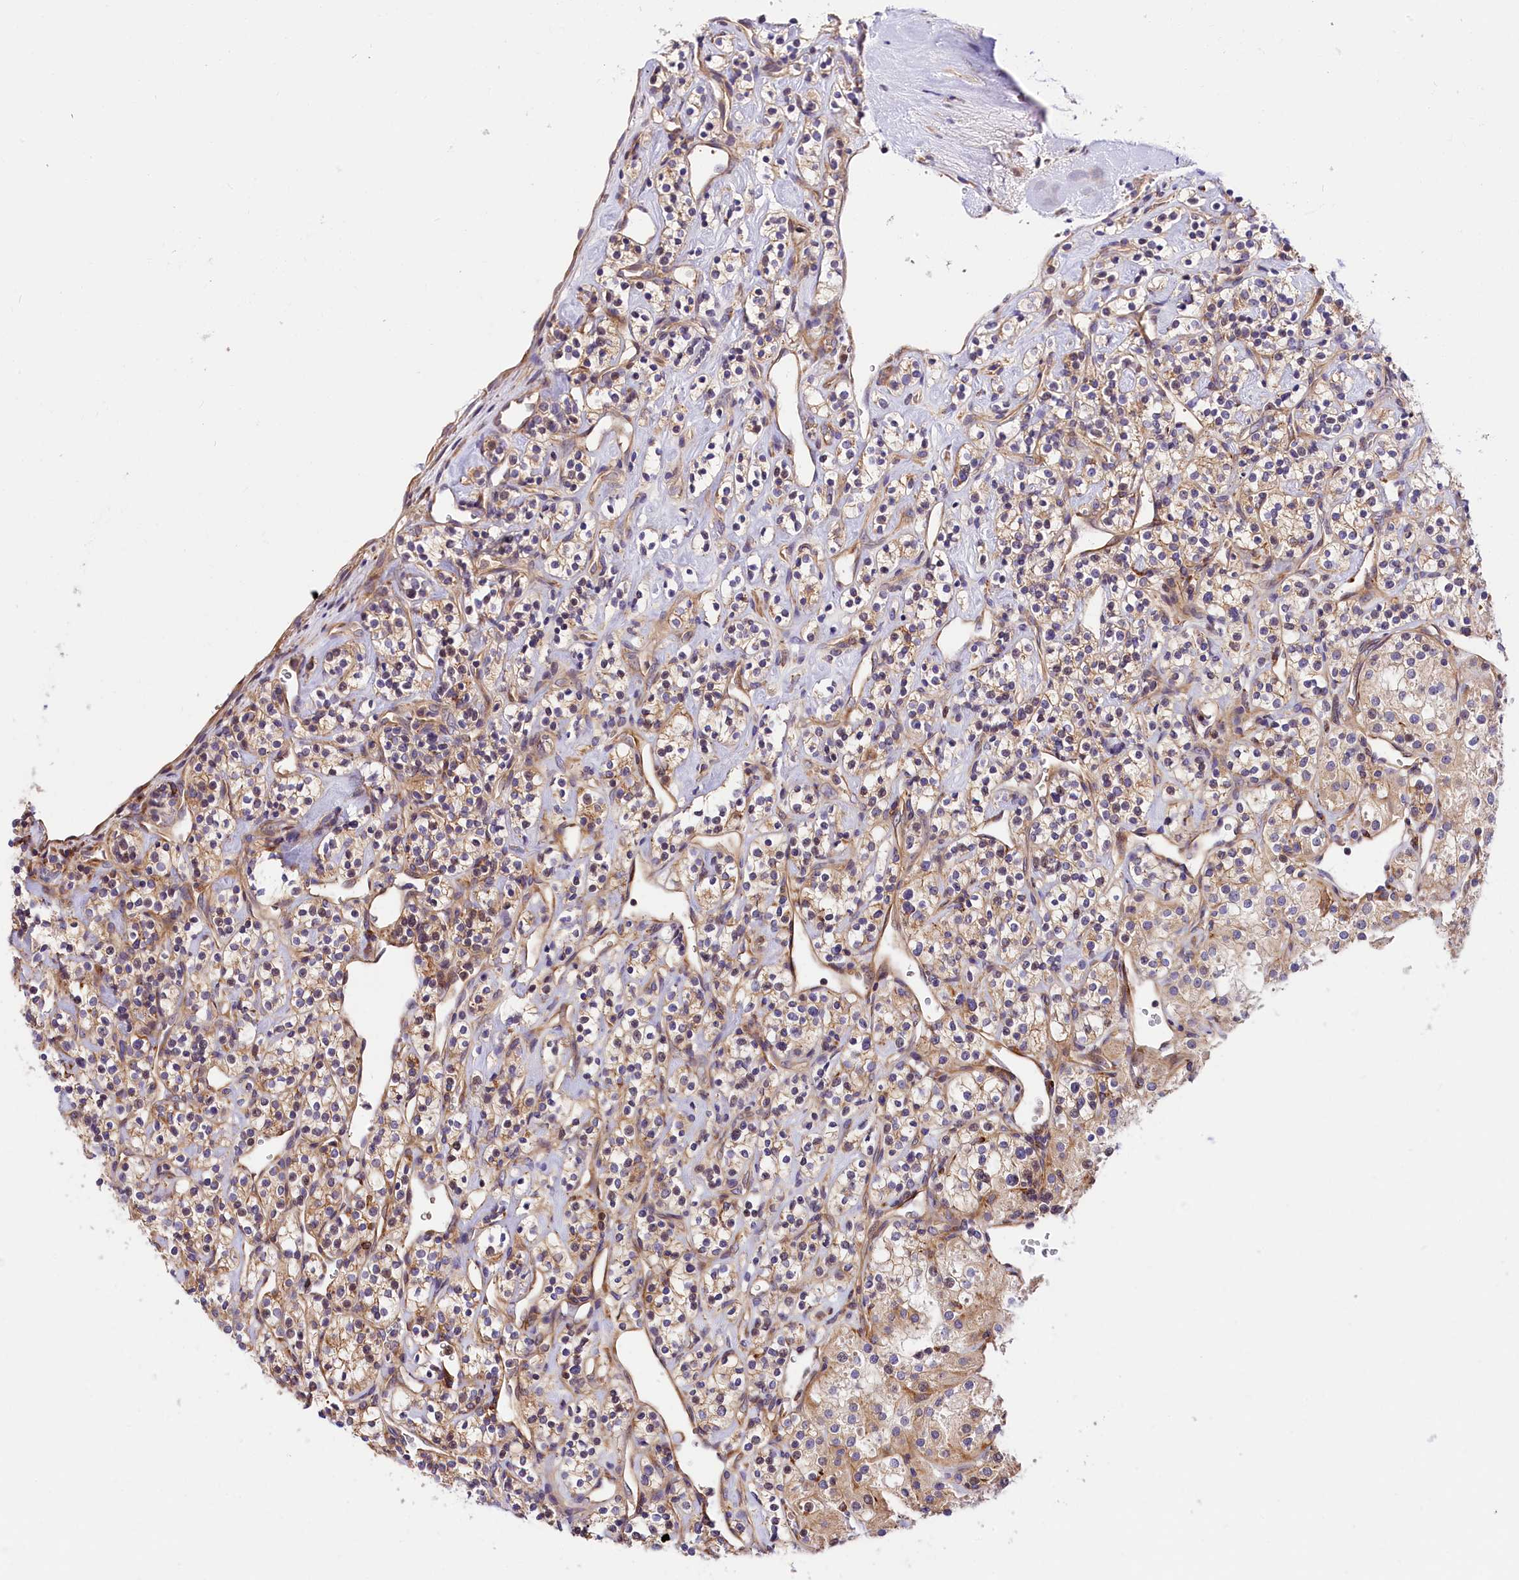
{"staining": {"intensity": "weak", "quantity": "25%-75%", "location": "cytoplasmic/membranous"}, "tissue": "renal cancer", "cell_type": "Tumor cells", "image_type": "cancer", "snomed": [{"axis": "morphology", "description": "Adenocarcinoma, NOS"}, {"axis": "topography", "description": "Kidney"}], "caption": "A brown stain shows weak cytoplasmic/membranous staining of a protein in human renal adenocarcinoma tumor cells.", "gene": "ARMC6", "patient": {"sex": "male", "age": 77}}